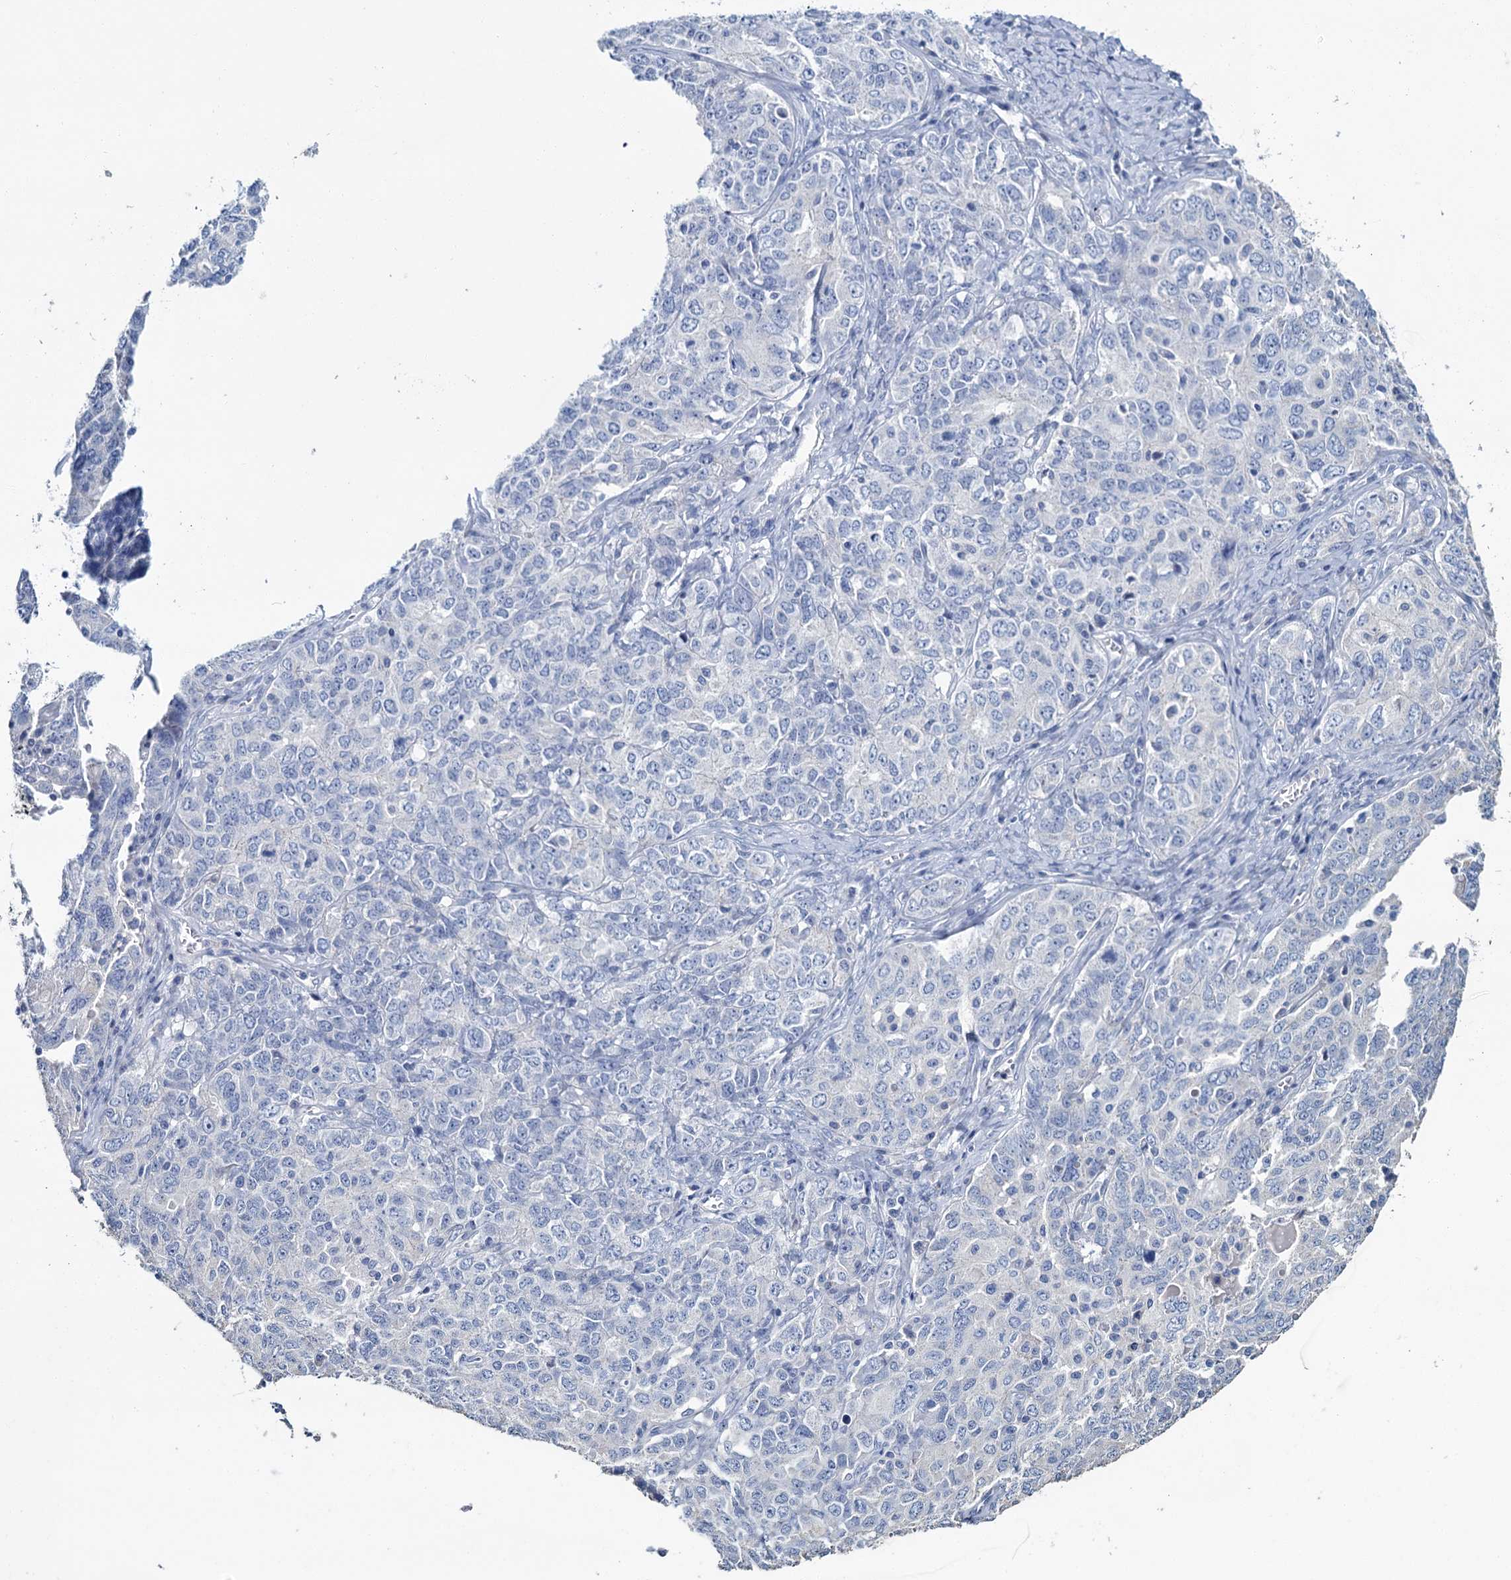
{"staining": {"intensity": "negative", "quantity": "none", "location": "none"}, "tissue": "ovarian cancer", "cell_type": "Tumor cells", "image_type": "cancer", "snomed": [{"axis": "morphology", "description": "Carcinoma, endometroid"}, {"axis": "topography", "description": "Ovary"}], "caption": "Immunohistochemistry (IHC) image of human ovarian cancer (endometroid carcinoma) stained for a protein (brown), which shows no expression in tumor cells.", "gene": "SNCB", "patient": {"sex": "female", "age": 62}}